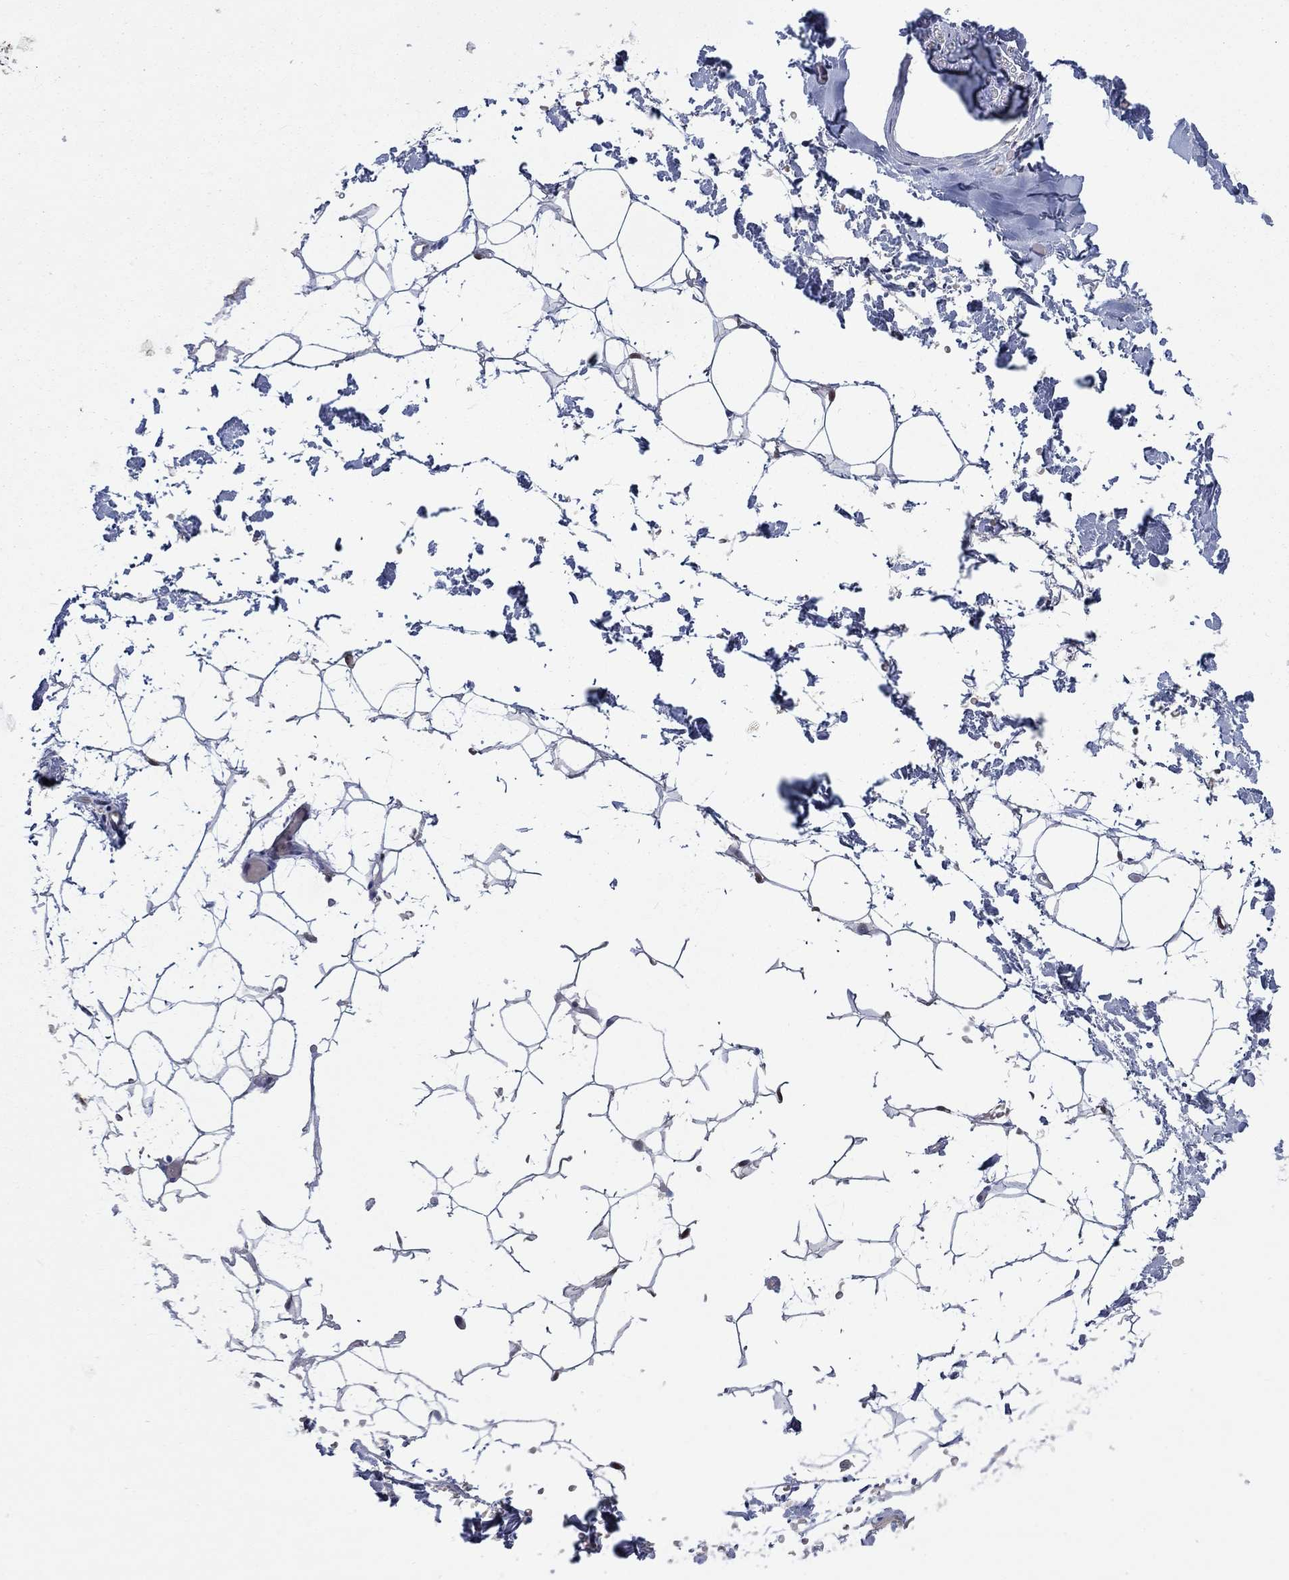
{"staining": {"intensity": "negative", "quantity": "none", "location": "none"}, "tissue": "adipose tissue", "cell_type": "Adipocytes", "image_type": "normal", "snomed": [{"axis": "morphology", "description": "Normal tissue, NOS"}, {"axis": "topography", "description": "Skin"}, {"axis": "topography", "description": "Peripheral nerve tissue"}], "caption": "The histopathology image reveals no staining of adipocytes in benign adipose tissue. The staining was performed using DAB to visualize the protein expression in brown, while the nuclei were stained in blue with hematoxylin (Magnification: 20x).", "gene": "IAH1", "patient": {"sex": "female", "age": 56}}